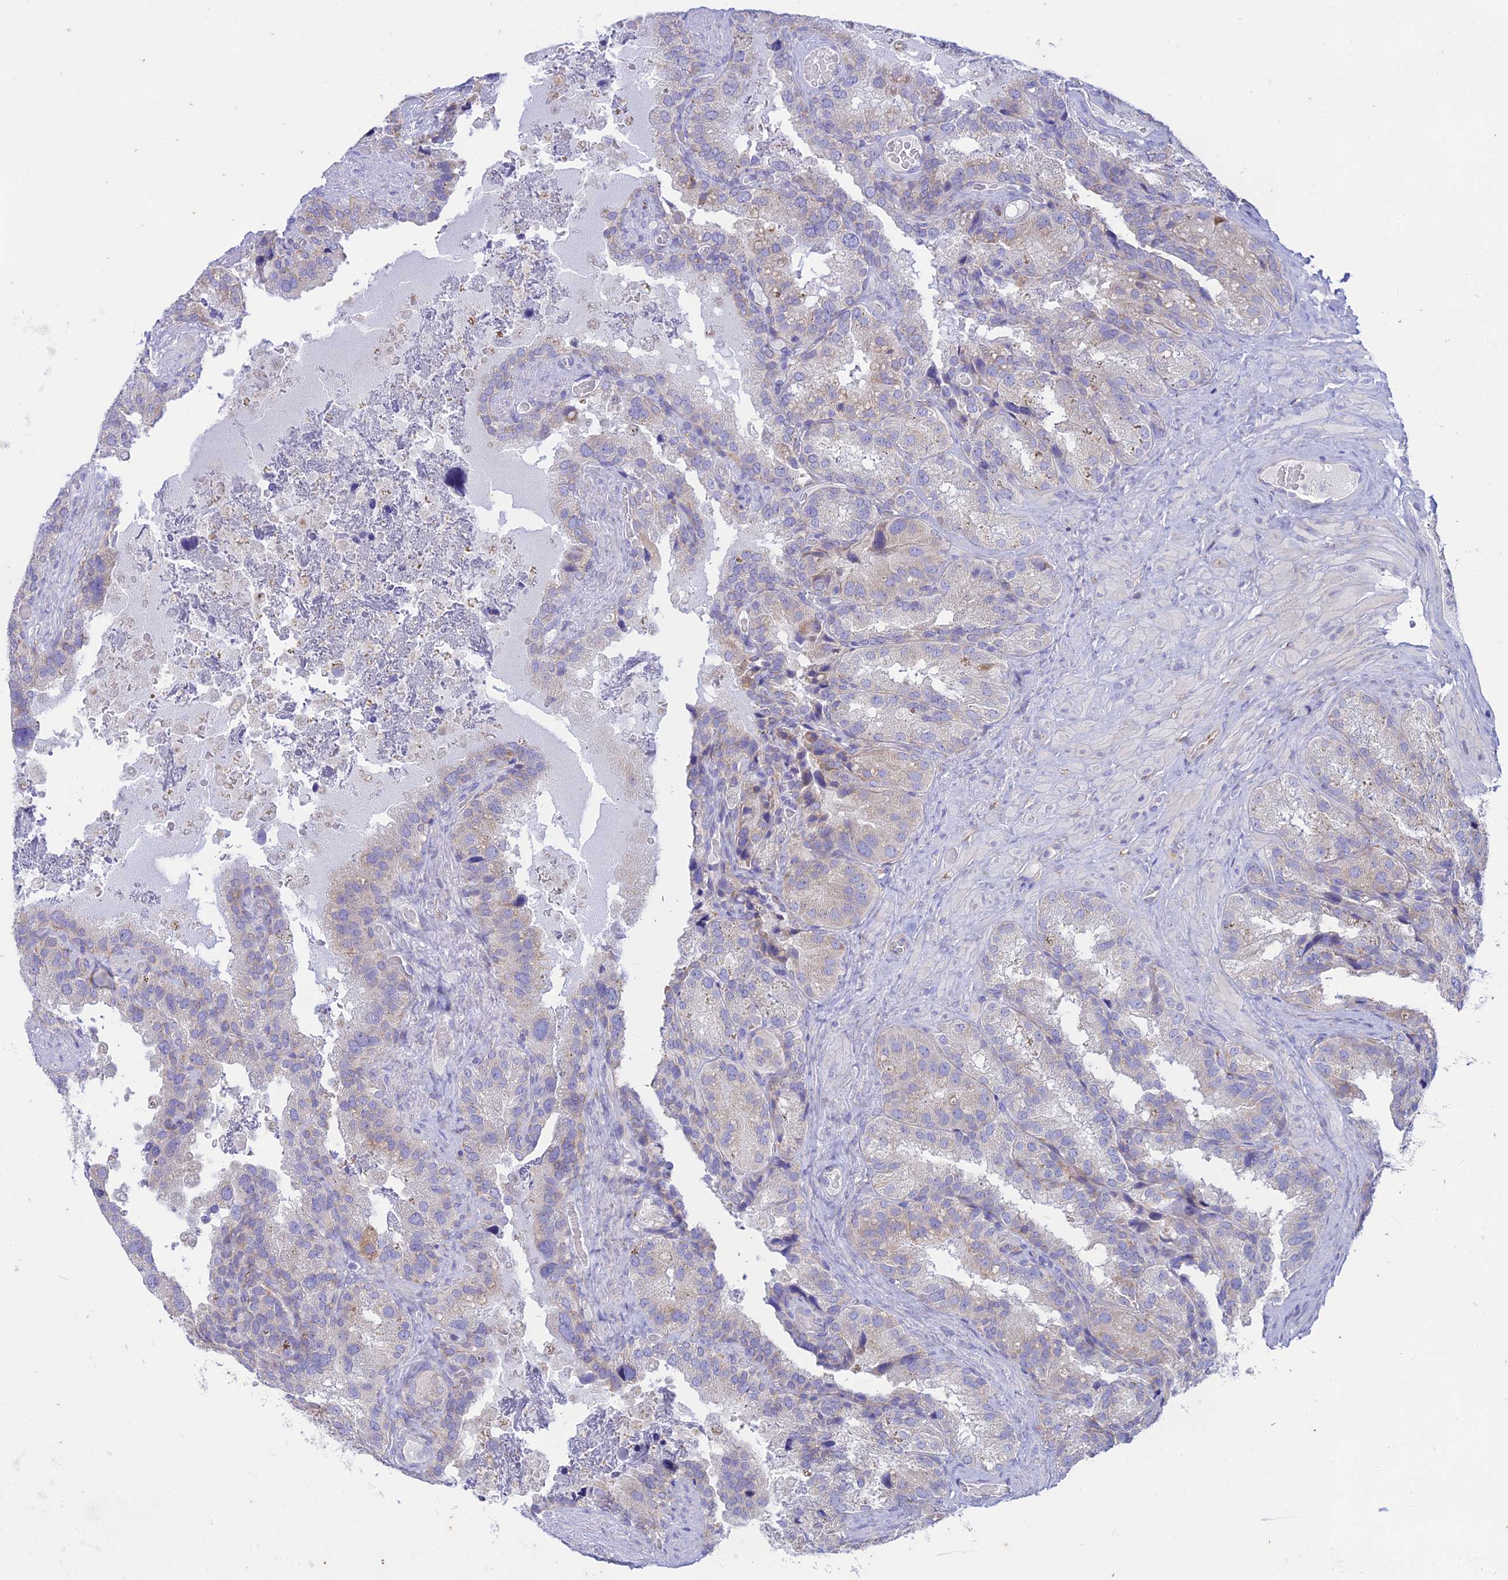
{"staining": {"intensity": "weak", "quantity": "<25%", "location": "cytoplasmic/membranous"}, "tissue": "seminal vesicle", "cell_type": "Glandular cells", "image_type": "normal", "snomed": [{"axis": "morphology", "description": "Normal tissue, NOS"}, {"axis": "topography", "description": "Seminal veicle"}], "caption": "Protein analysis of normal seminal vesicle shows no significant expression in glandular cells.", "gene": "PTCD2", "patient": {"sex": "male", "age": 58}}